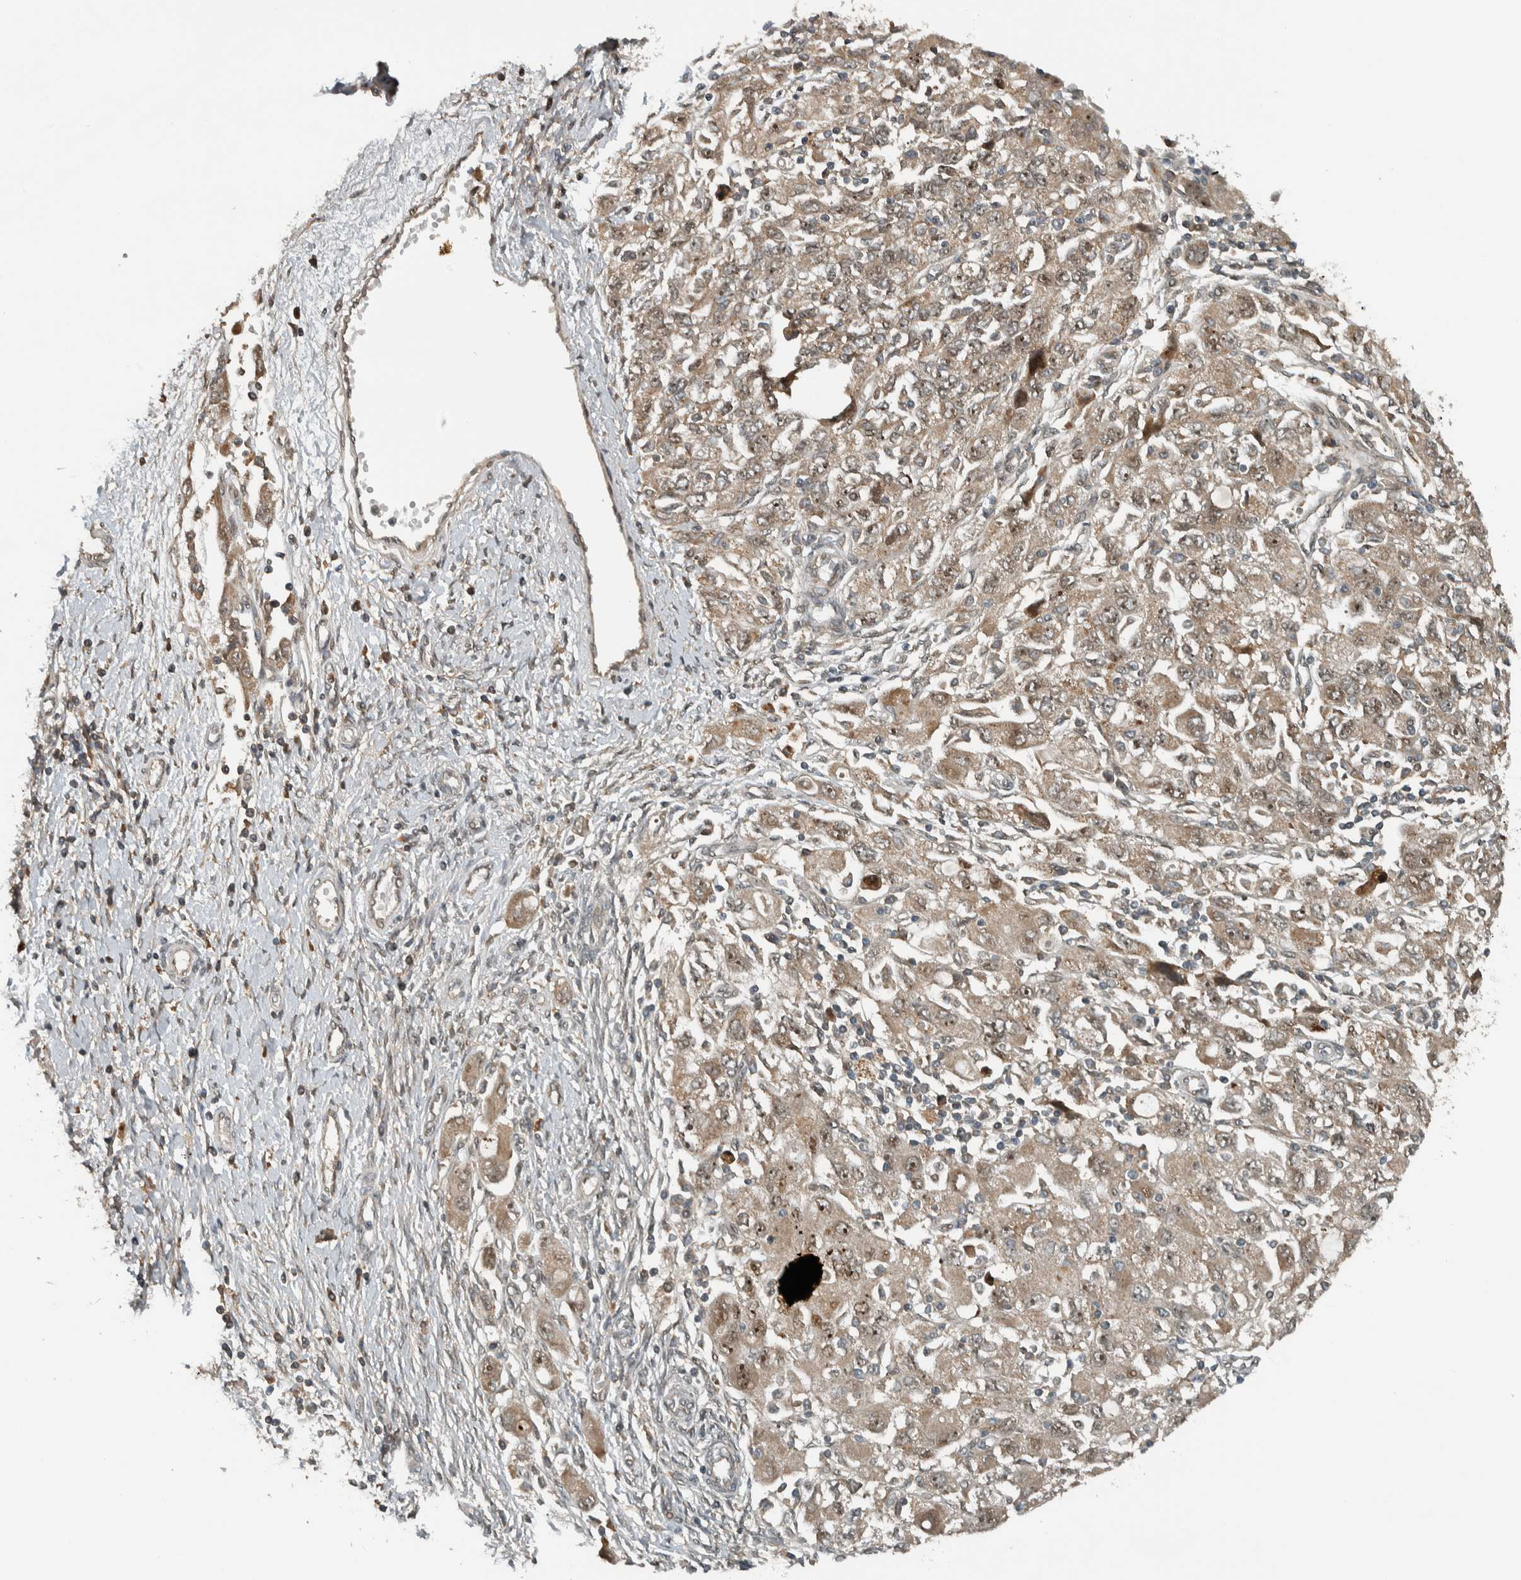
{"staining": {"intensity": "weak", "quantity": ">75%", "location": "cytoplasmic/membranous,nuclear"}, "tissue": "ovarian cancer", "cell_type": "Tumor cells", "image_type": "cancer", "snomed": [{"axis": "morphology", "description": "Carcinoma, NOS"}, {"axis": "morphology", "description": "Cystadenocarcinoma, serous, NOS"}, {"axis": "topography", "description": "Ovary"}], "caption": "Immunohistochemistry of human ovarian carcinoma displays low levels of weak cytoplasmic/membranous and nuclear staining in about >75% of tumor cells.", "gene": "XPO5", "patient": {"sex": "female", "age": 69}}